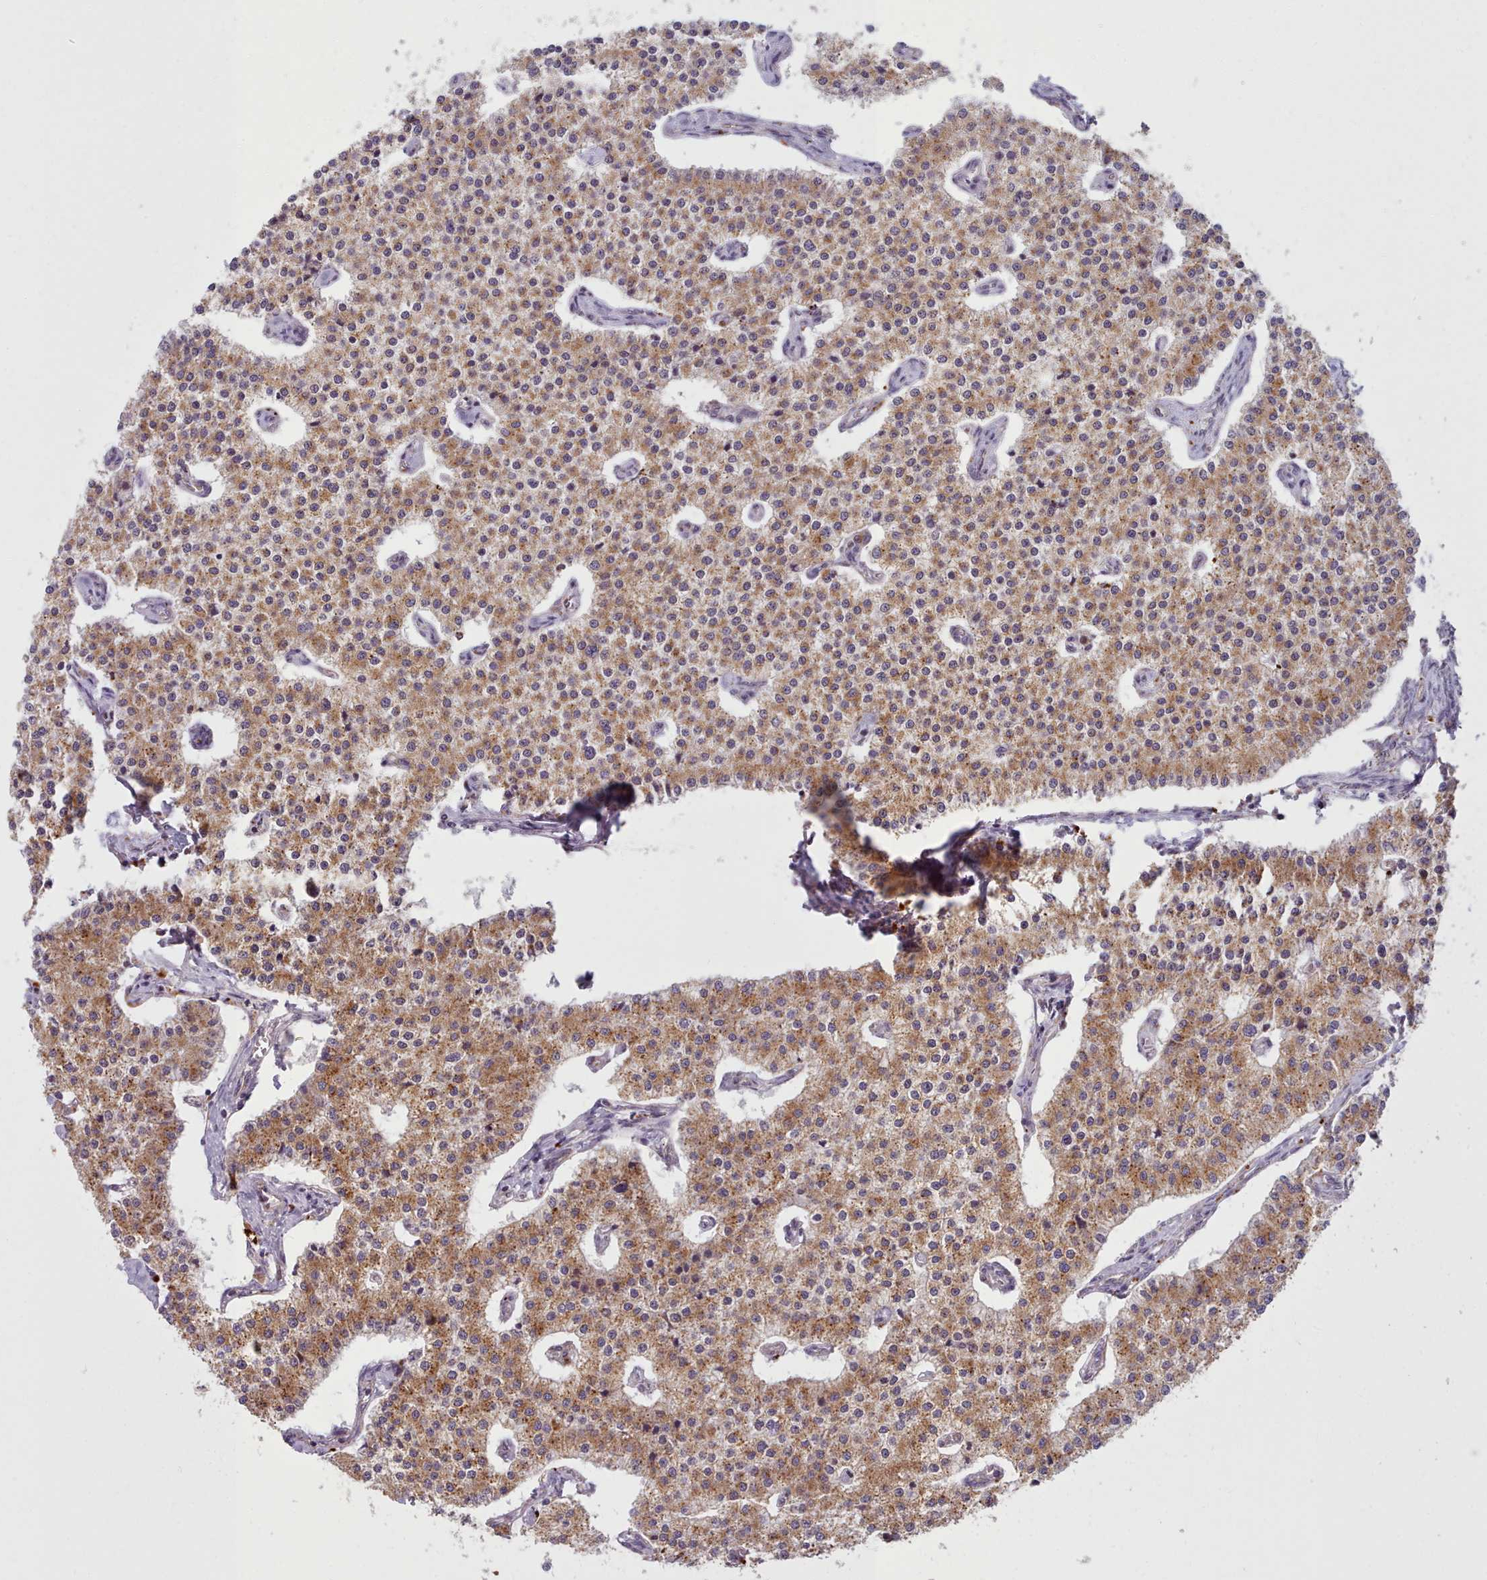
{"staining": {"intensity": "moderate", "quantity": ">75%", "location": "cytoplasmic/membranous"}, "tissue": "carcinoid", "cell_type": "Tumor cells", "image_type": "cancer", "snomed": [{"axis": "morphology", "description": "Carcinoid, malignant, NOS"}, {"axis": "topography", "description": "Colon"}], "caption": "Human malignant carcinoid stained for a protein (brown) shows moderate cytoplasmic/membranous positive staining in approximately >75% of tumor cells.", "gene": "CRYBG1", "patient": {"sex": "female", "age": 52}}